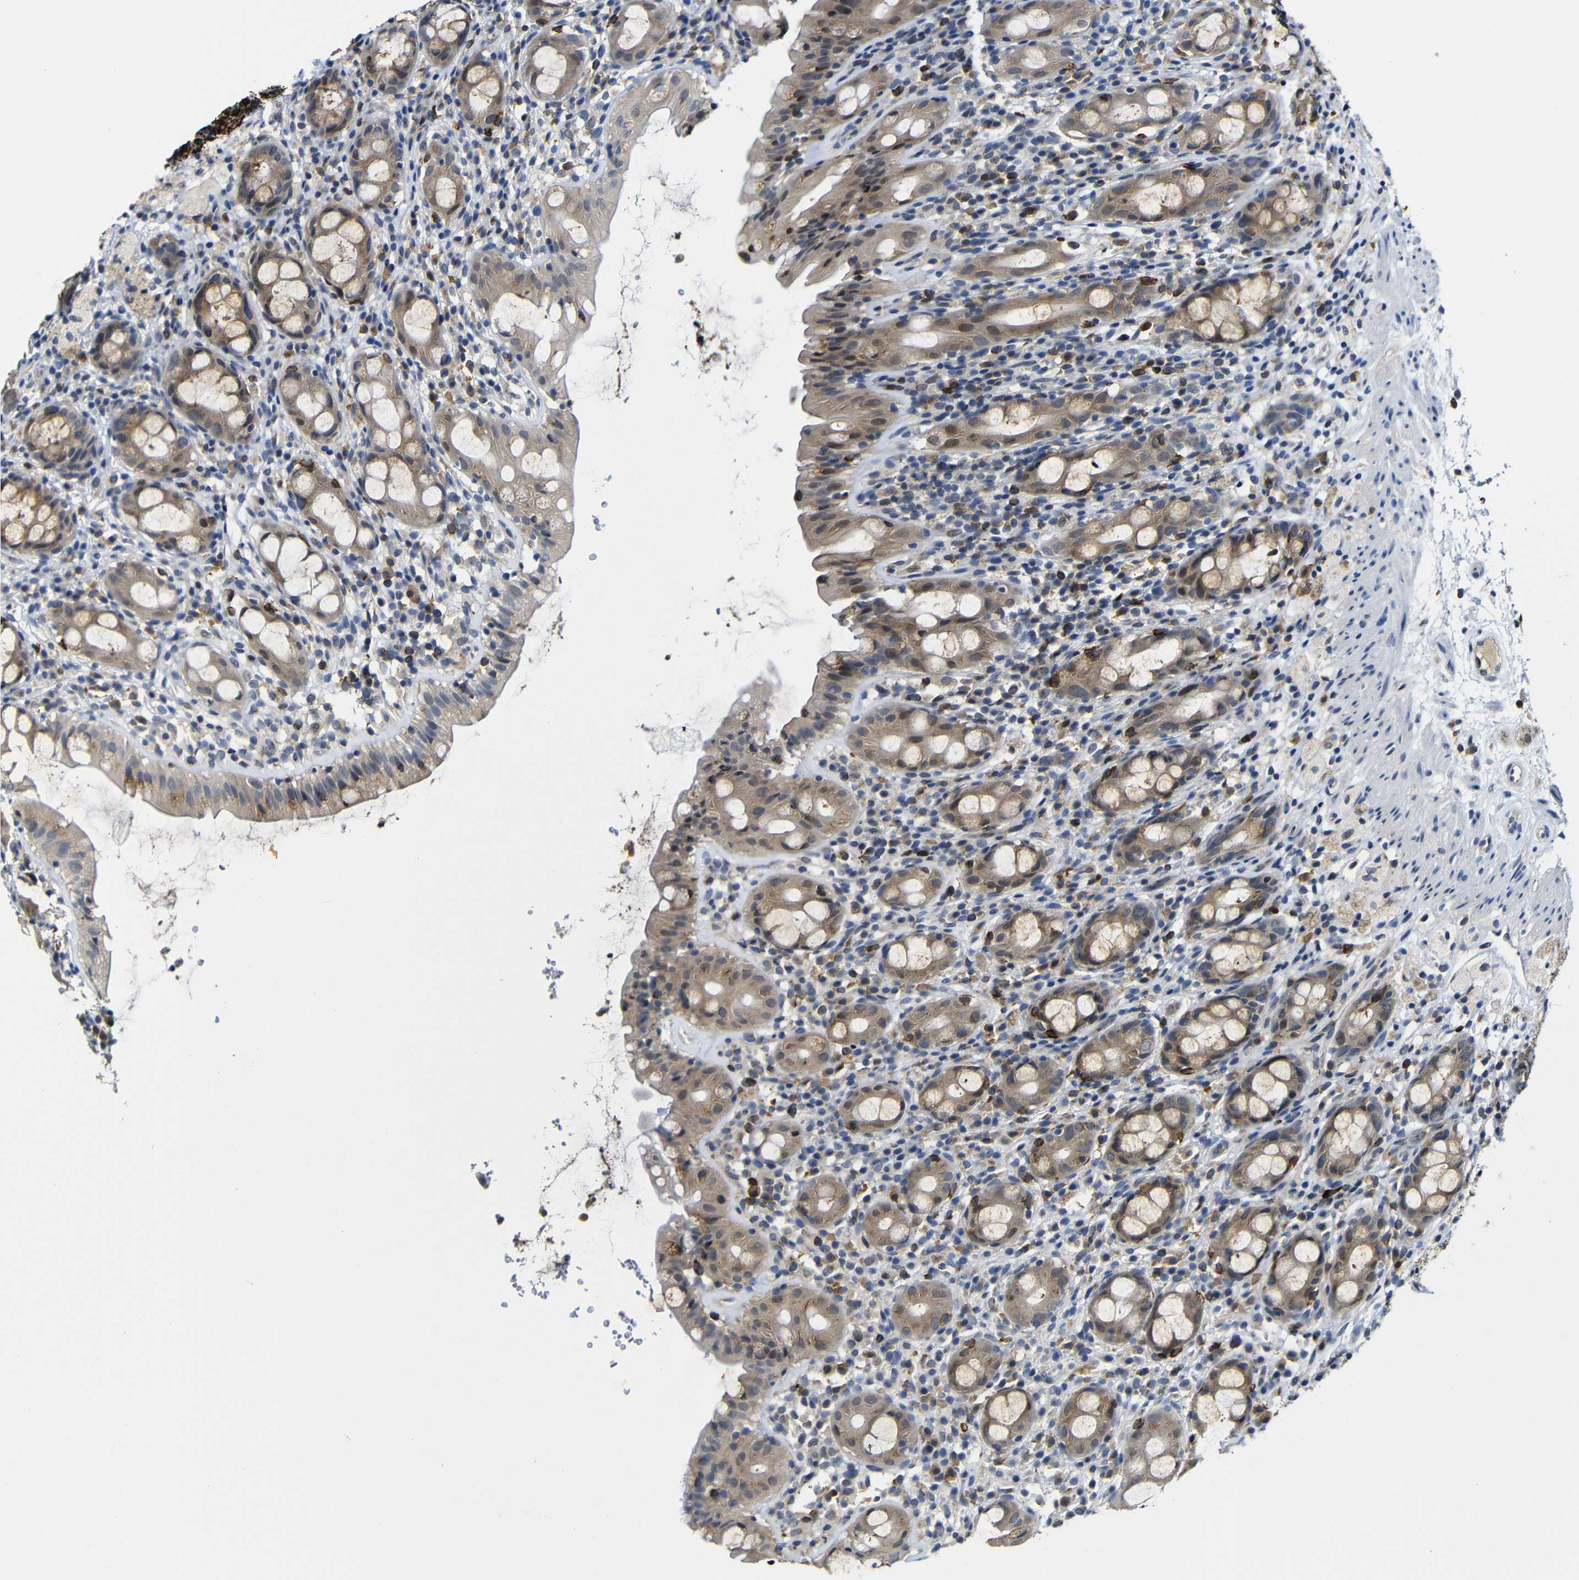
{"staining": {"intensity": "moderate", "quantity": ">75%", "location": "cytoplasmic/membranous"}, "tissue": "rectum", "cell_type": "Glandular cells", "image_type": "normal", "snomed": [{"axis": "morphology", "description": "Normal tissue, NOS"}, {"axis": "topography", "description": "Rectum"}], "caption": "DAB immunohistochemical staining of unremarkable human rectum displays moderate cytoplasmic/membranous protein expression in about >75% of glandular cells.", "gene": "FURIN", "patient": {"sex": "male", "age": 44}}